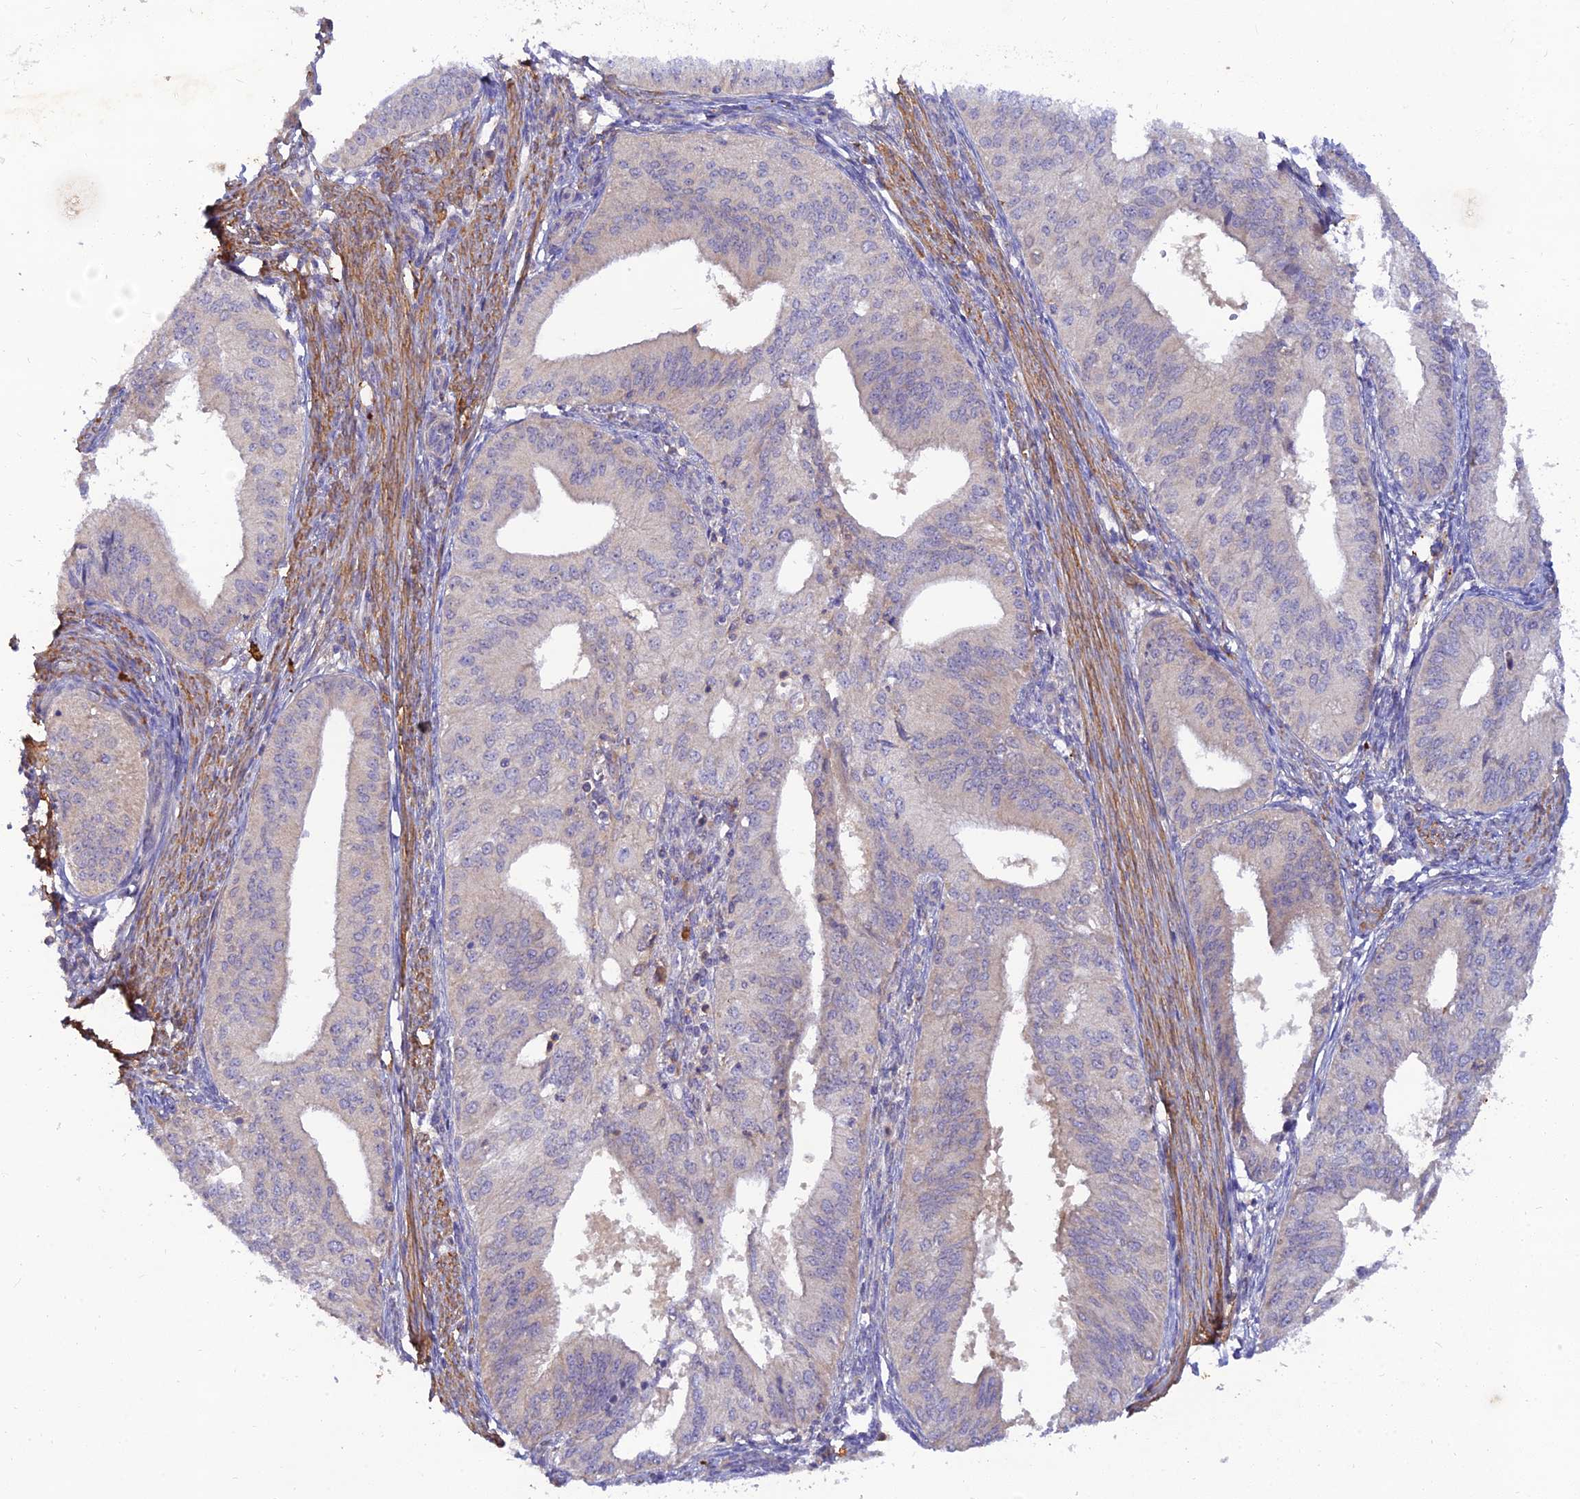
{"staining": {"intensity": "negative", "quantity": "none", "location": "none"}, "tissue": "endometrial cancer", "cell_type": "Tumor cells", "image_type": "cancer", "snomed": [{"axis": "morphology", "description": "Adenocarcinoma, NOS"}, {"axis": "topography", "description": "Endometrium"}], "caption": "This is a histopathology image of immunohistochemistry (IHC) staining of adenocarcinoma (endometrial), which shows no expression in tumor cells.", "gene": "ACSM5", "patient": {"sex": "female", "age": 50}}